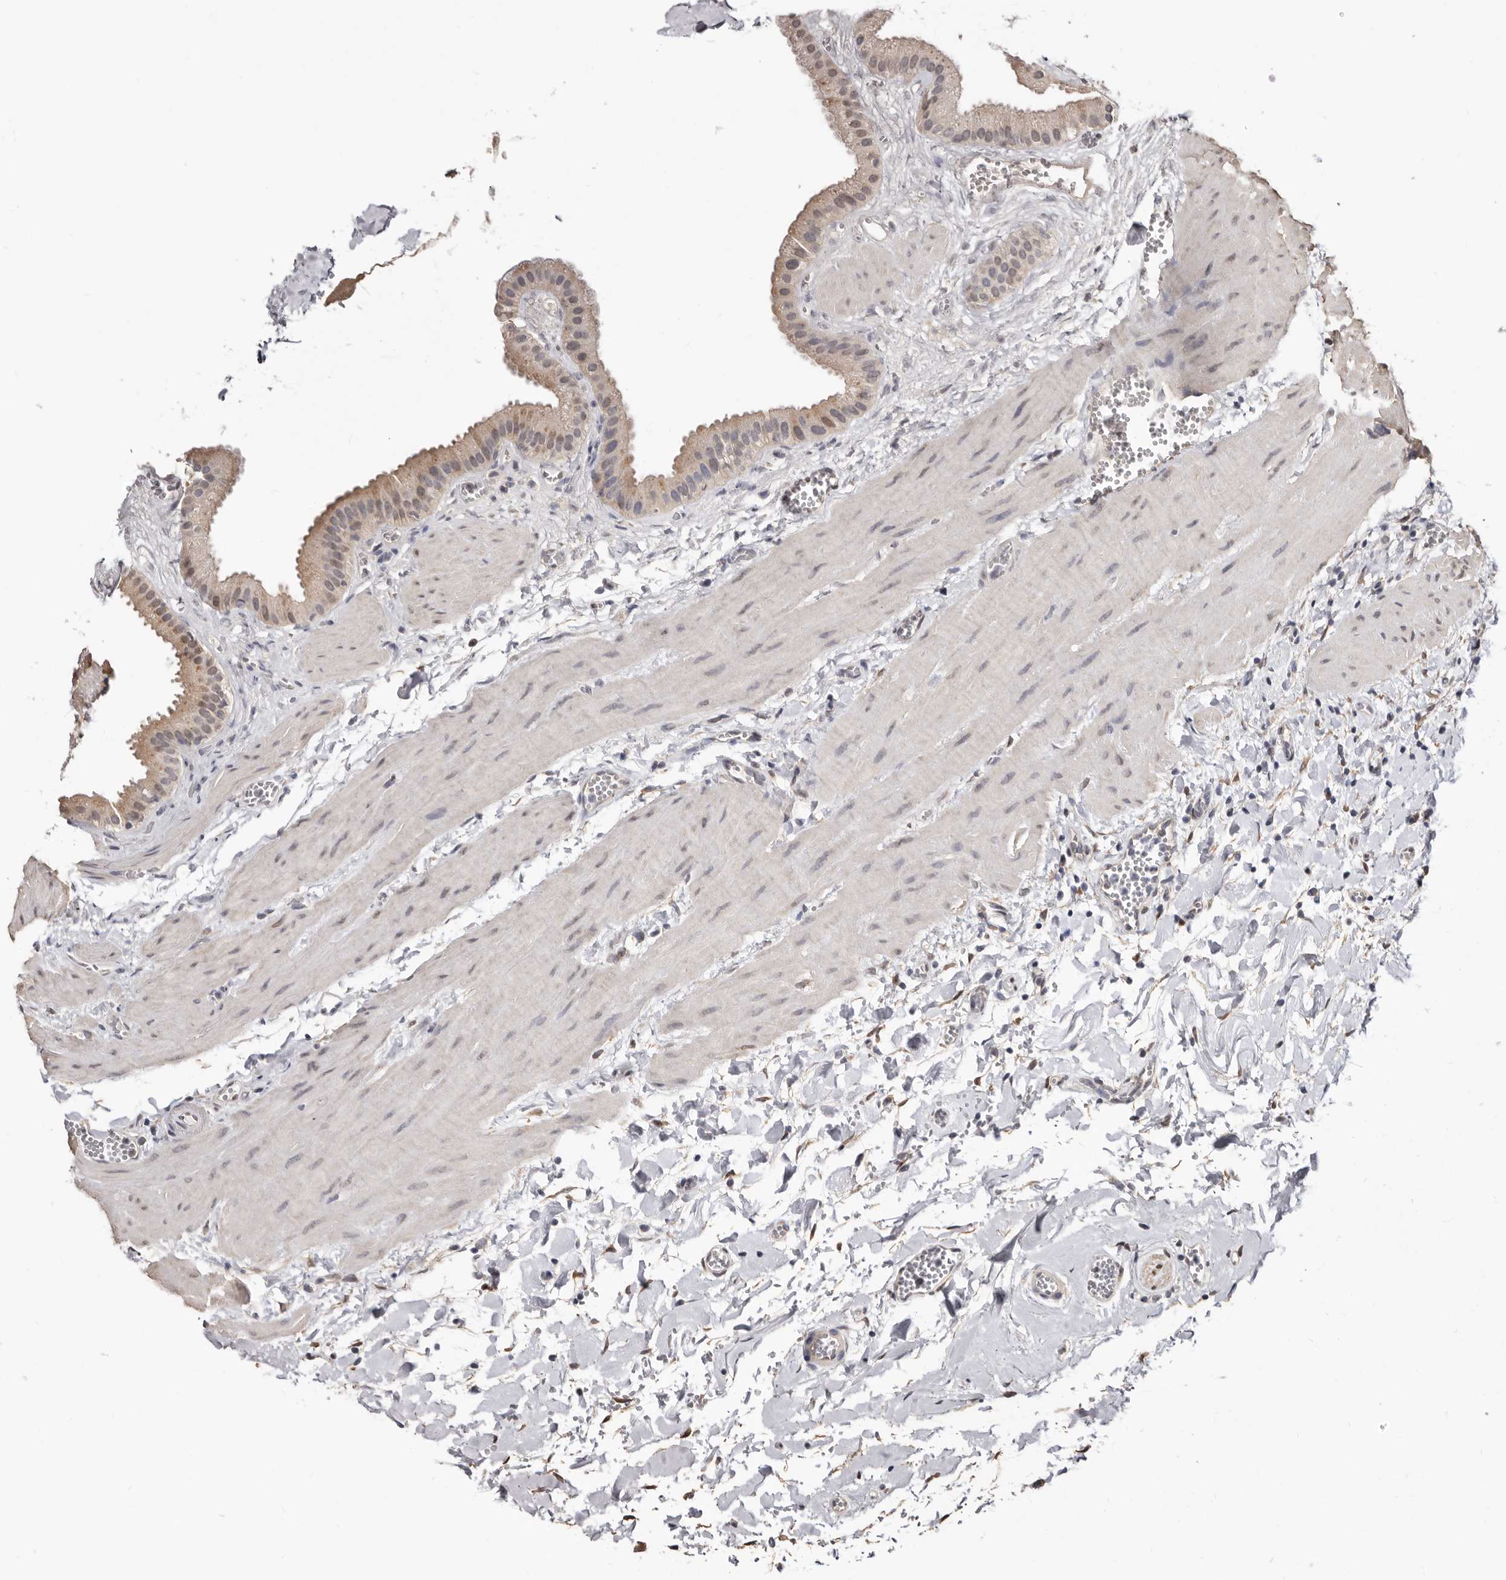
{"staining": {"intensity": "weak", "quantity": "25%-75%", "location": "cytoplasmic/membranous"}, "tissue": "gallbladder", "cell_type": "Glandular cells", "image_type": "normal", "snomed": [{"axis": "morphology", "description": "Normal tissue, NOS"}, {"axis": "topography", "description": "Gallbladder"}], "caption": "The histopathology image shows immunohistochemical staining of benign gallbladder. There is weak cytoplasmic/membranous expression is seen in approximately 25%-75% of glandular cells.", "gene": "KHDRBS2", "patient": {"sex": "male", "age": 55}}